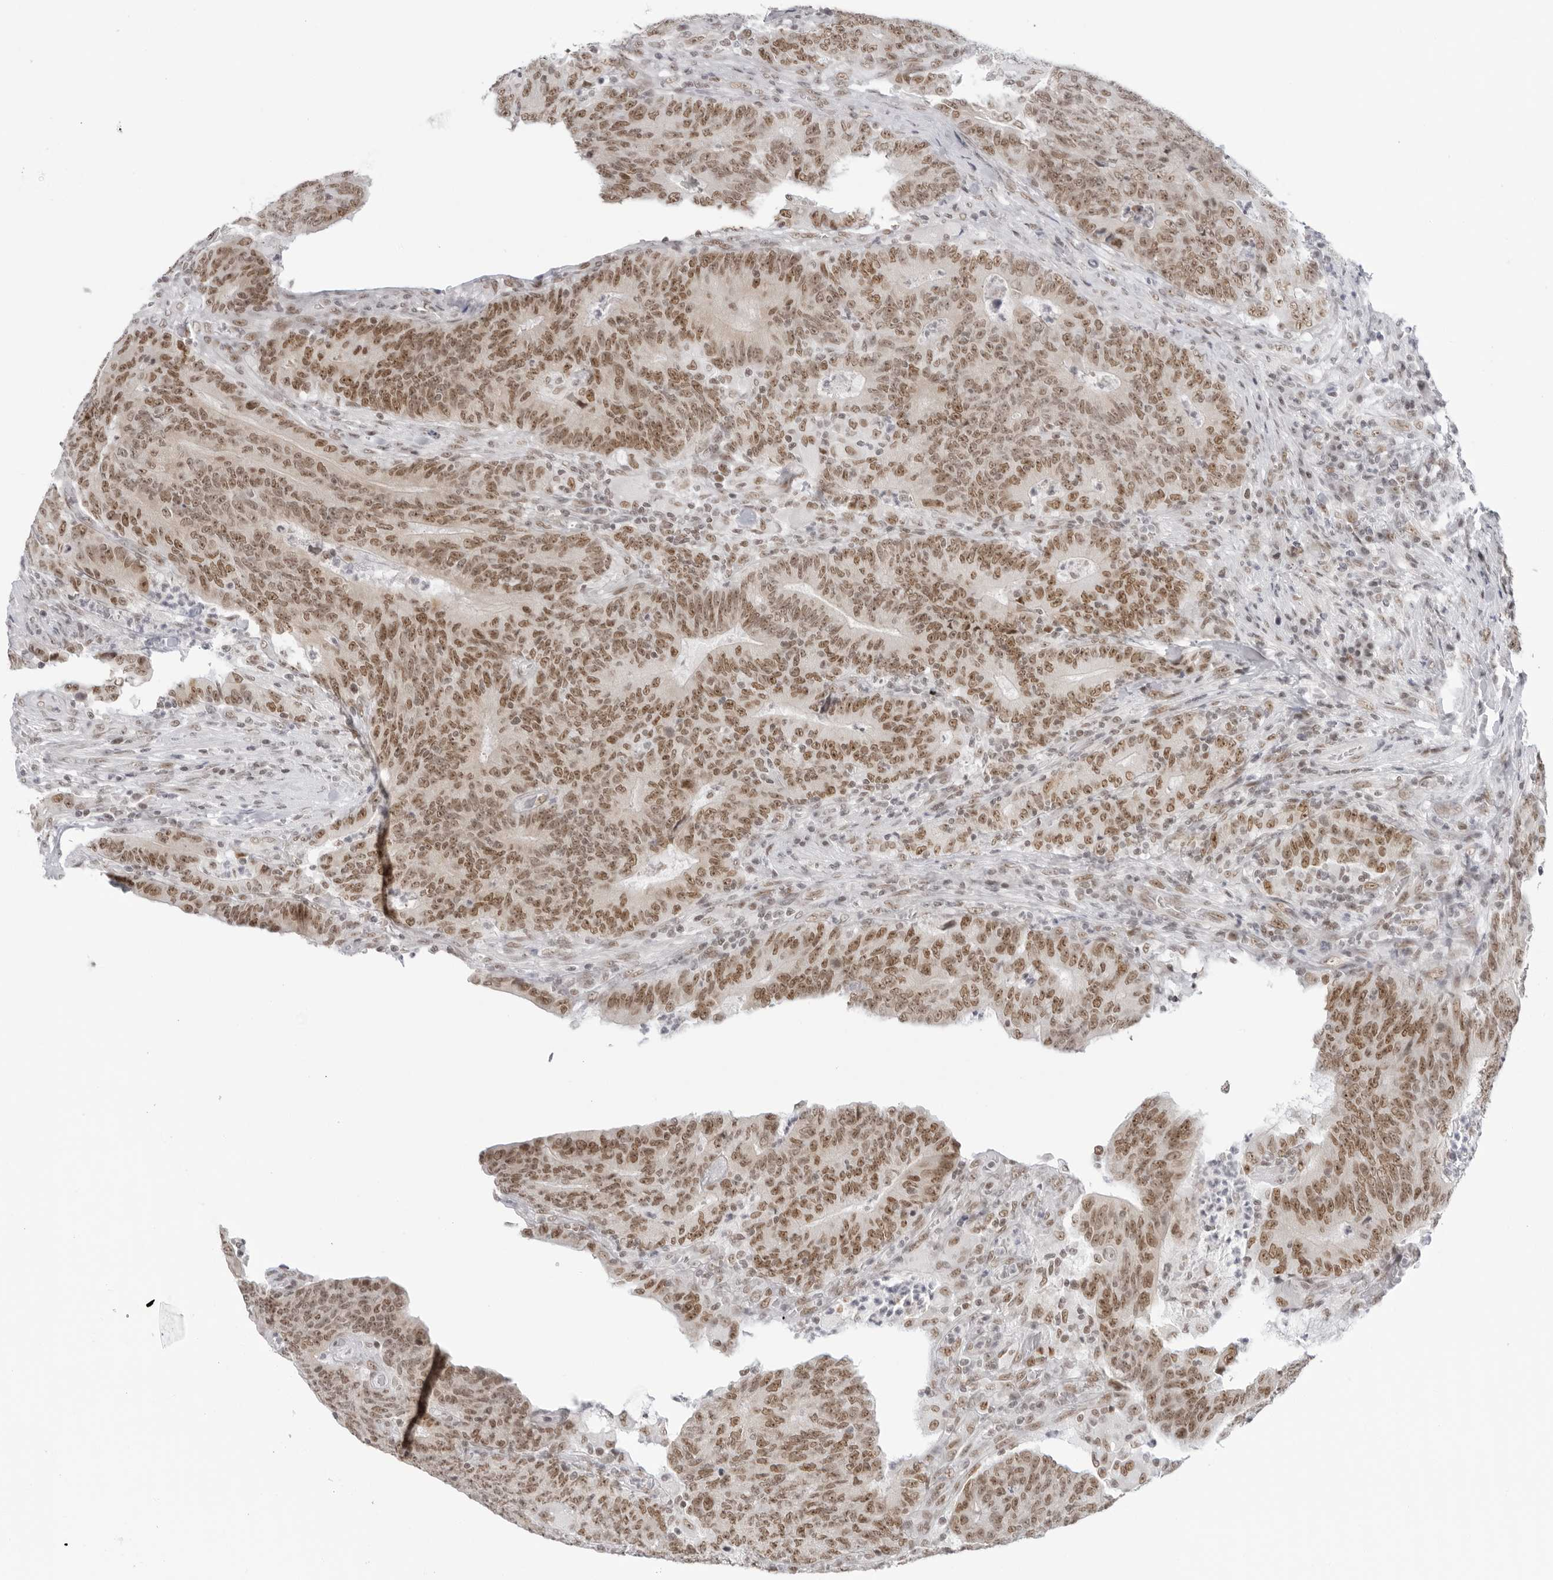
{"staining": {"intensity": "moderate", "quantity": ">75%", "location": "nuclear"}, "tissue": "colorectal cancer", "cell_type": "Tumor cells", "image_type": "cancer", "snomed": [{"axis": "morphology", "description": "Normal tissue, NOS"}, {"axis": "morphology", "description": "Adenocarcinoma, NOS"}, {"axis": "topography", "description": "Colon"}], "caption": "Protein expression analysis of colorectal cancer (adenocarcinoma) displays moderate nuclear staining in about >75% of tumor cells. (DAB (3,3'-diaminobenzidine) IHC with brightfield microscopy, high magnification).", "gene": "FOXK2", "patient": {"sex": "female", "age": 75}}